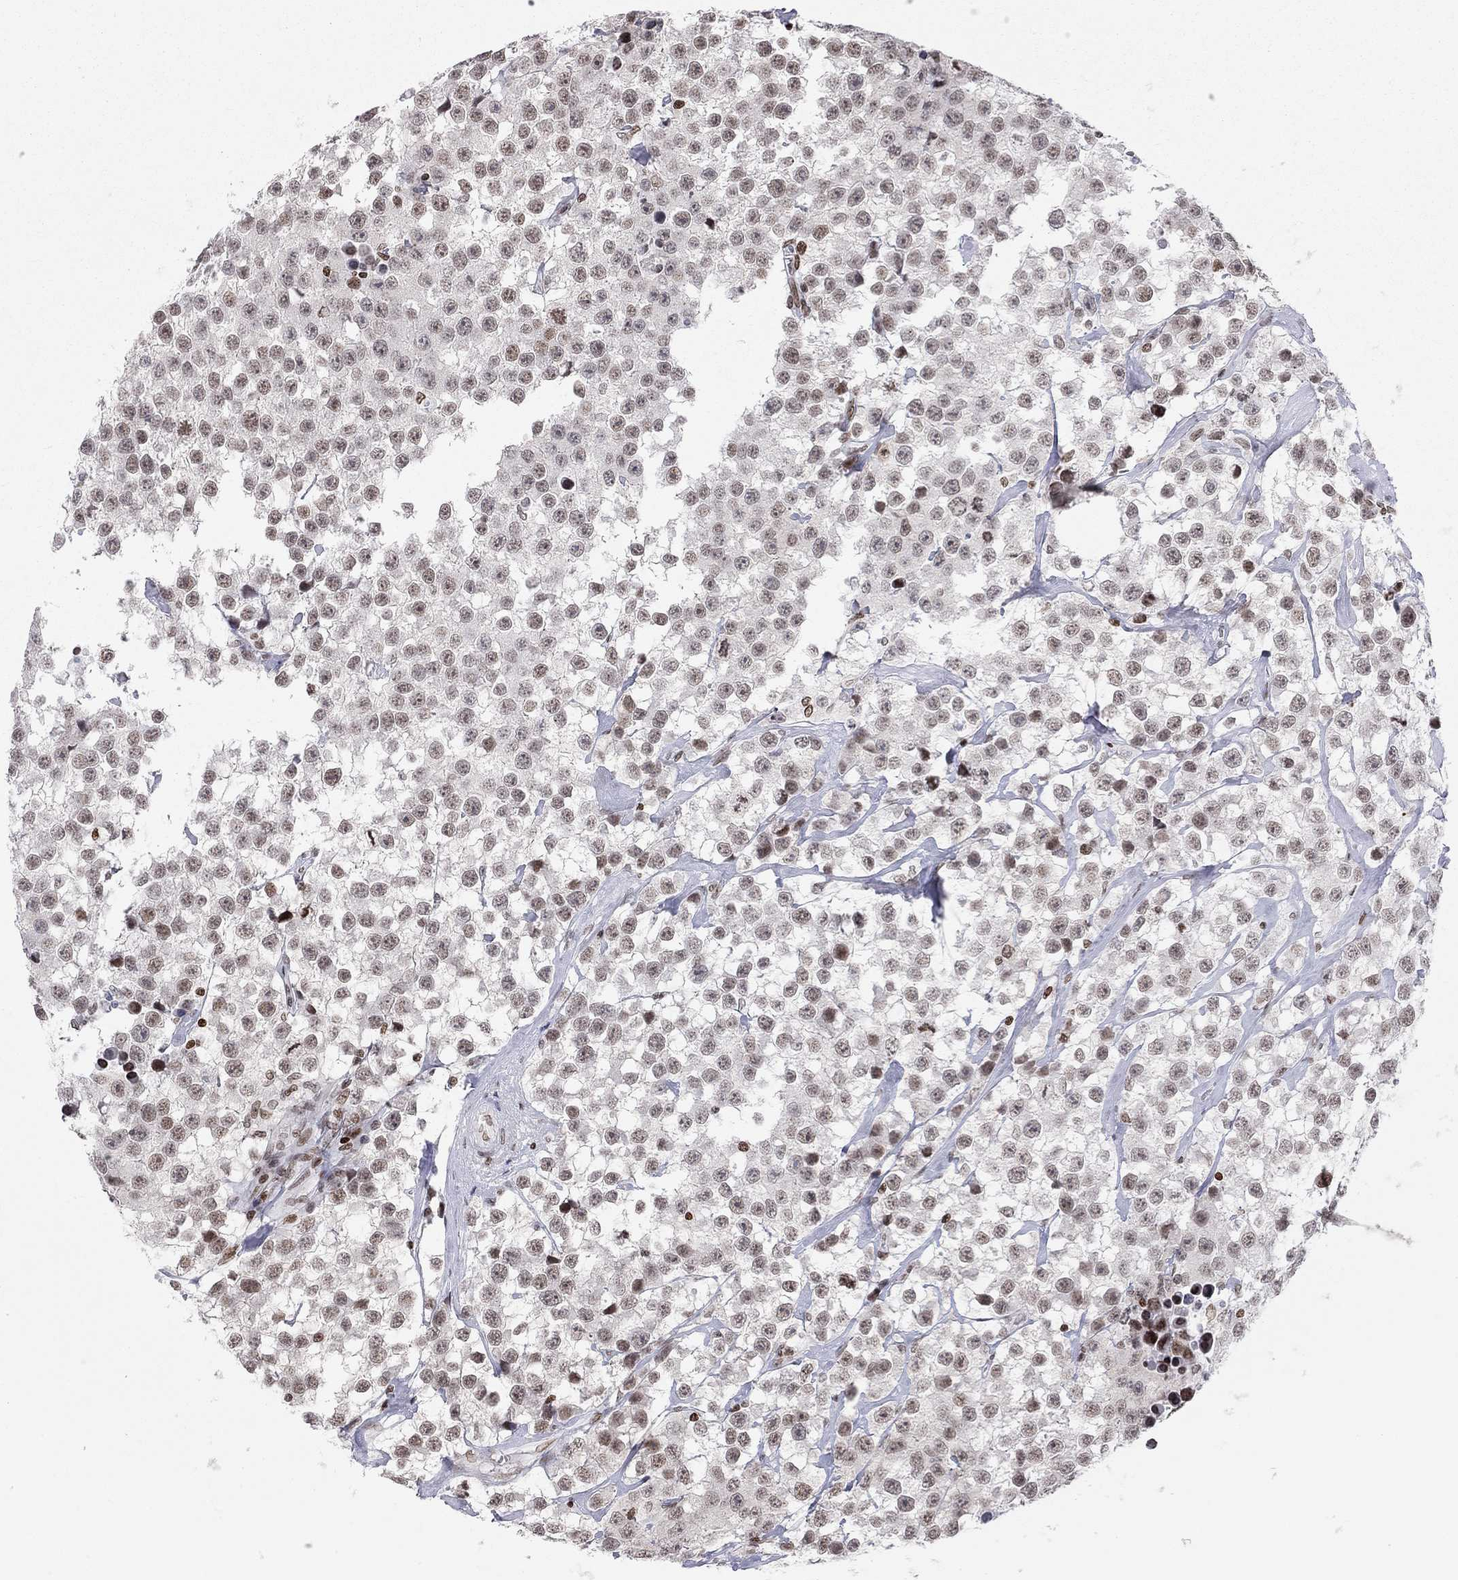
{"staining": {"intensity": "weak", "quantity": "25%-75%", "location": "nuclear"}, "tissue": "testis cancer", "cell_type": "Tumor cells", "image_type": "cancer", "snomed": [{"axis": "morphology", "description": "Seminoma, NOS"}, {"axis": "topography", "description": "Testis"}], "caption": "The histopathology image displays a brown stain indicating the presence of a protein in the nuclear of tumor cells in testis cancer (seminoma). The protein of interest is stained brown, and the nuclei are stained in blue (DAB IHC with brightfield microscopy, high magnification).", "gene": "H2AX", "patient": {"sex": "male", "age": 59}}